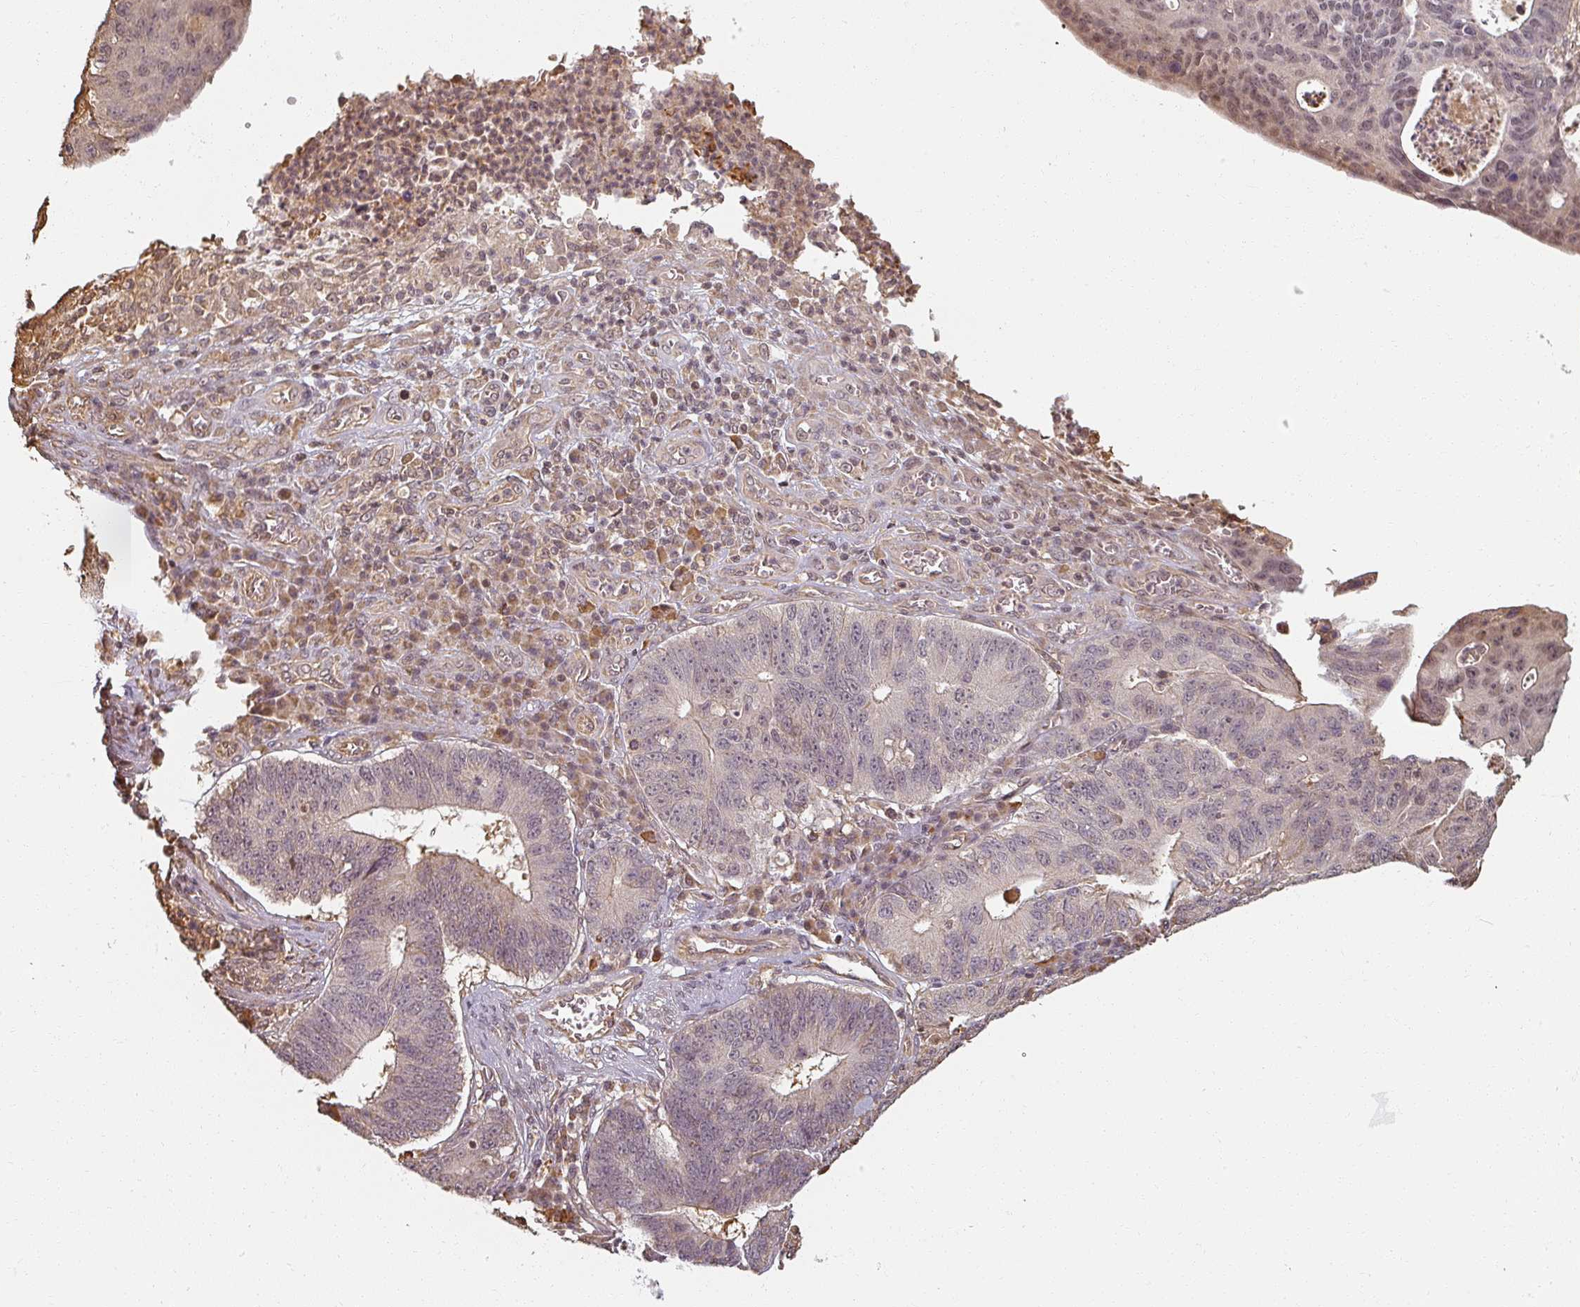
{"staining": {"intensity": "moderate", "quantity": ">75%", "location": "nuclear"}, "tissue": "stomach cancer", "cell_type": "Tumor cells", "image_type": "cancer", "snomed": [{"axis": "morphology", "description": "Adenocarcinoma, NOS"}, {"axis": "topography", "description": "Stomach"}], "caption": "Adenocarcinoma (stomach) tissue displays moderate nuclear expression in about >75% of tumor cells, visualized by immunohistochemistry.", "gene": "MED19", "patient": {"sex": "male", "age": 59}}